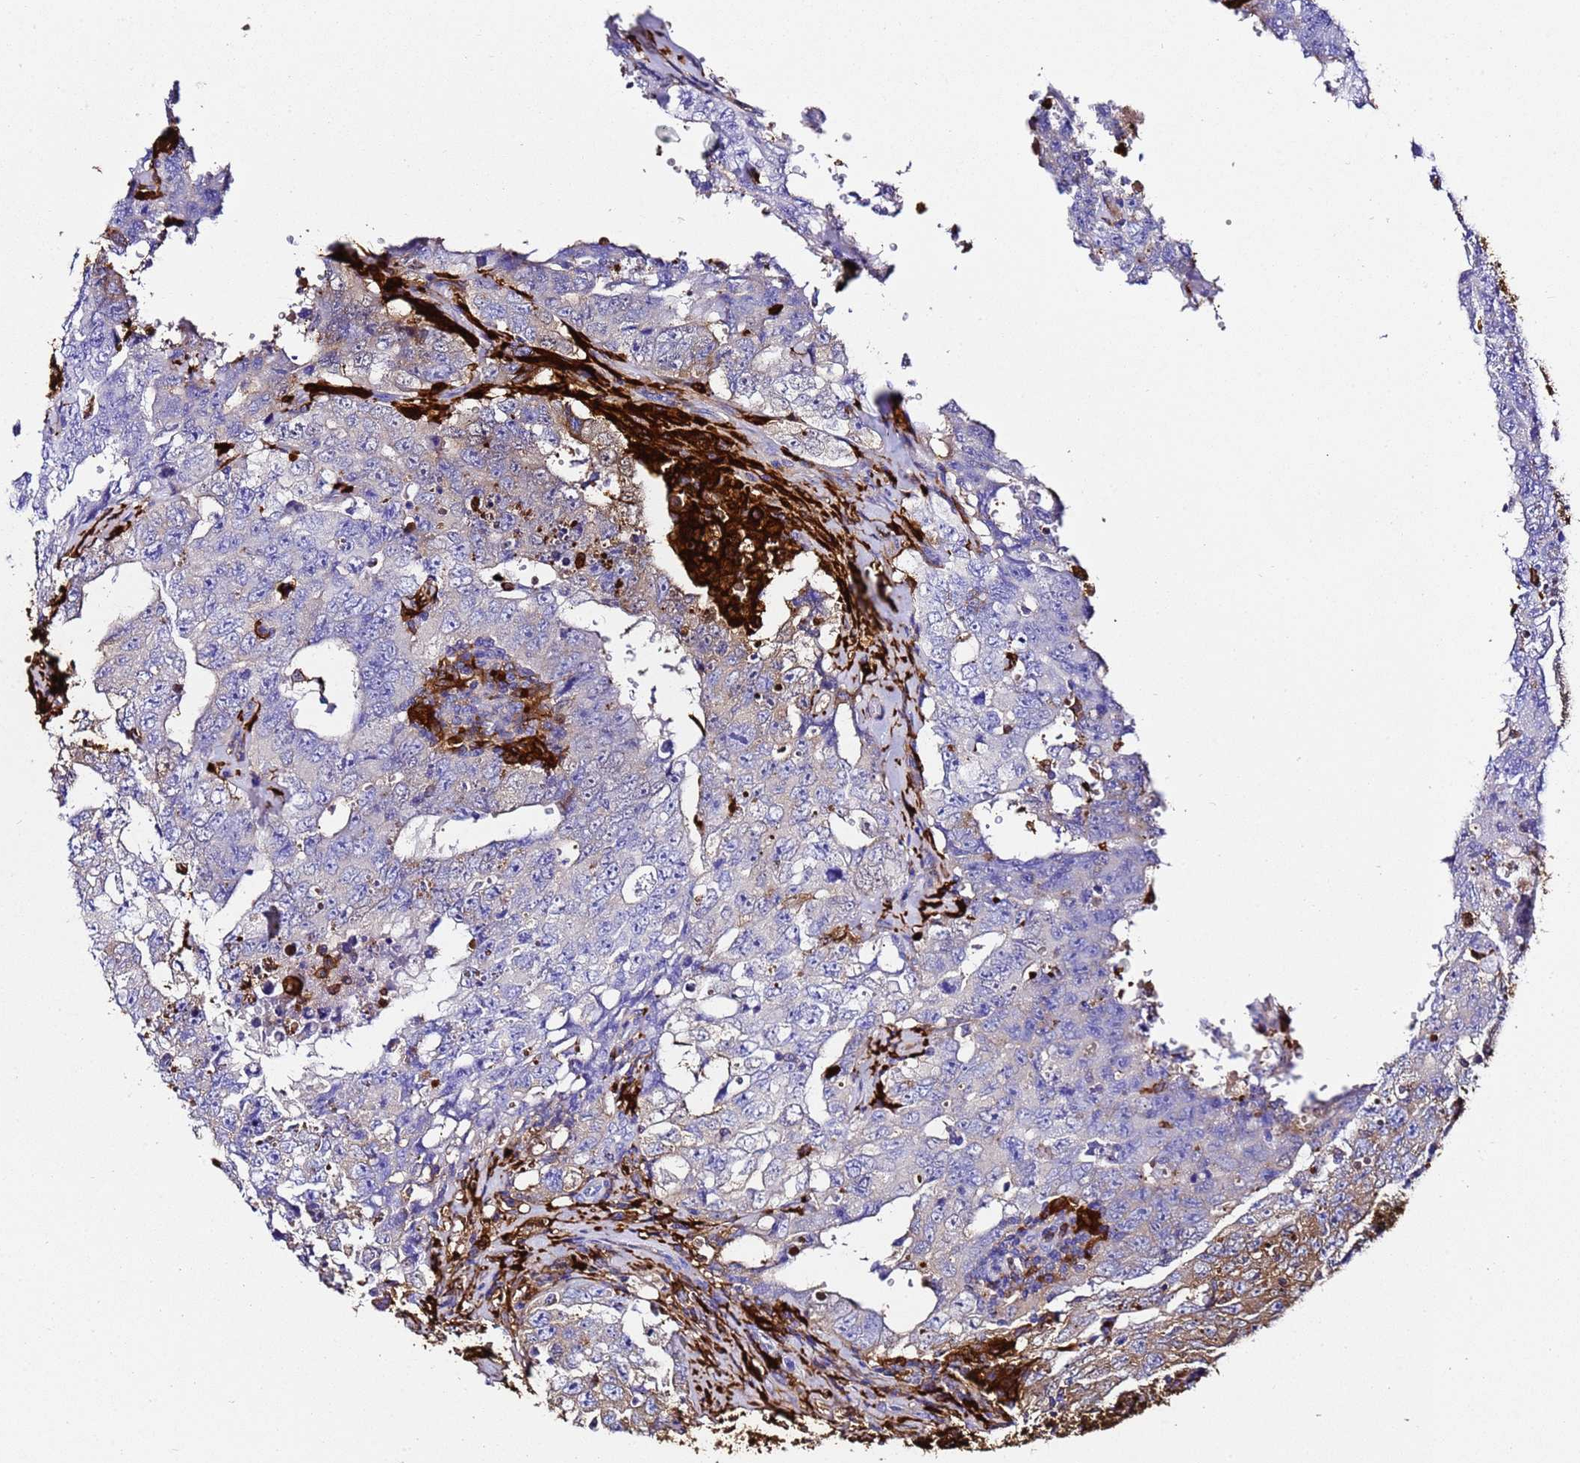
{"staining": {"intensity": "negative", "quantity": "none", "location": "none"}, "tissue": "testis cancer", "cell_type": "Tumor cells", "image_type": "cancer", "snomed": [{"axis": "morphology", "description": "Carcinoma, Embryonal, NOS"}, {"axis": "topography", "description": "Testis"}], "caption": "Immunohistochemical staining of testis cancer (embryonal carcinoma) demonstrates no significant expression in tumor cells. Brightfield microscopy of immunohistochemistry stained with DAB (3,3'-diaminobenzidine) (brown) and hematoxylin (blue), captured at high magnification.", "gene": "FTL", "patient": {"sex": "male", "age": 26}}